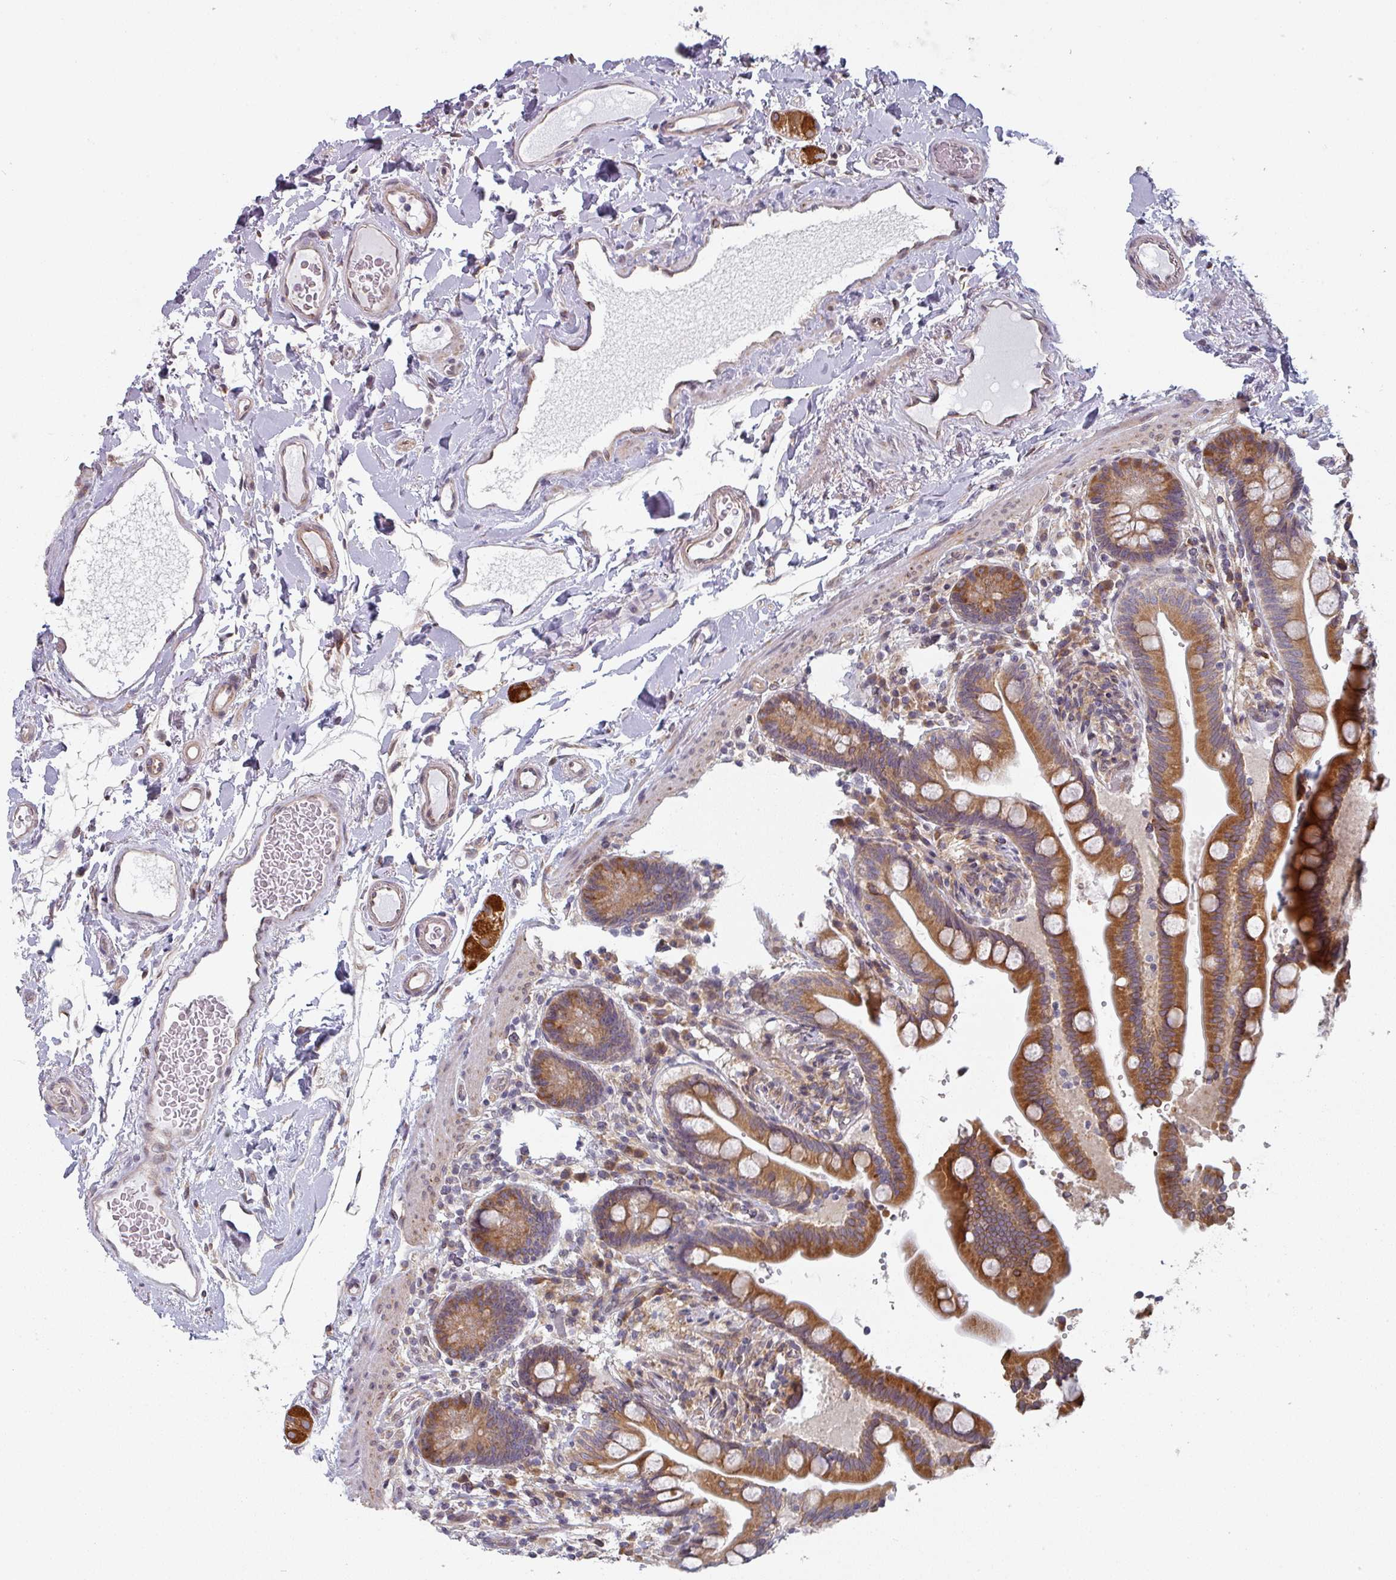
{"staining": {"intensity": "weak", "quantity": ">75%", "location": "cytoplasmic/membranous"}, "tissue": "colon", "cell_type": "Endothelial cells", "image_type": "normal", "snomed": [{"axis": "morphology", "description": "Normal tissue, NOS"}, {"axis": "topography", "description": "Smooth muscle"}, {"axis": "topography", "description": "Colon"}], "caption": "IHC (DAB (3,3'-diaminobenzidine)) staining of unremarkable colon demonstrates weak cytoplasmic/membranous protein expression in approximately >75% of endothelial cells. (DAB (3,3'-diaminobenzidine) = brown stain, brightfield microscopy at high magnification).", "gene": "TAPT1", "patient": {"sex": "male", "age": 73}}